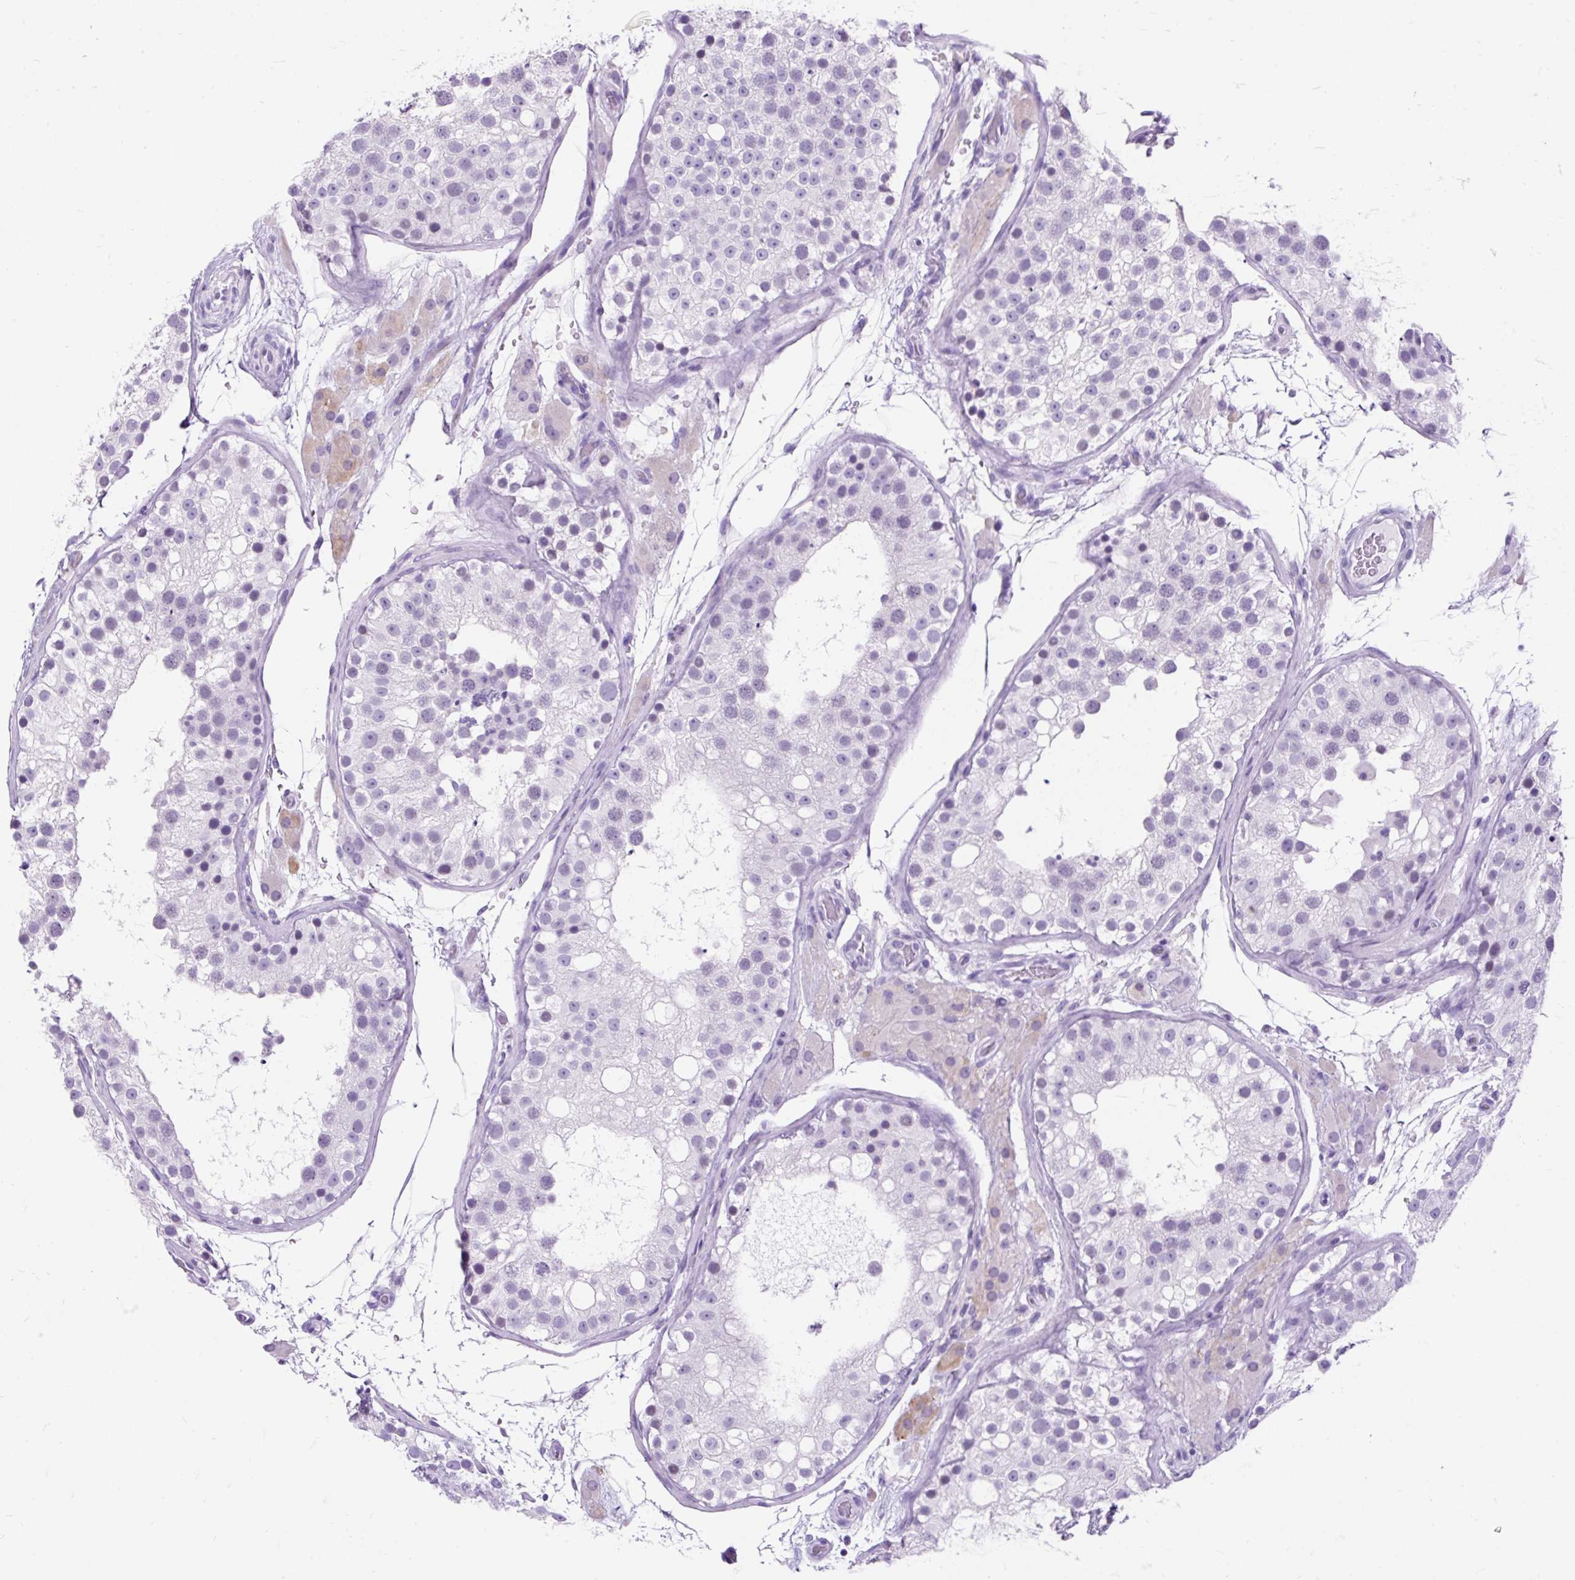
{"staining": {"intensity": "negative", "quantity": "none", "location": "none"}, "tissue": "testis", "cell_type": "Cells in seminiferous ducts", "image_type": "normal", "snomed": [{"axis": "morphology", "description": "Normal tissue, NOS"}, {"axis": "topography", "description": "Testis"}], "caption": "This is an immunohistochemistry (IHC) micrograph of normal testis. There is no staining in cells in seminiferous ducts.", "gene": "SCGB1A1", "patient": {"sex": "male", "age": 26}}